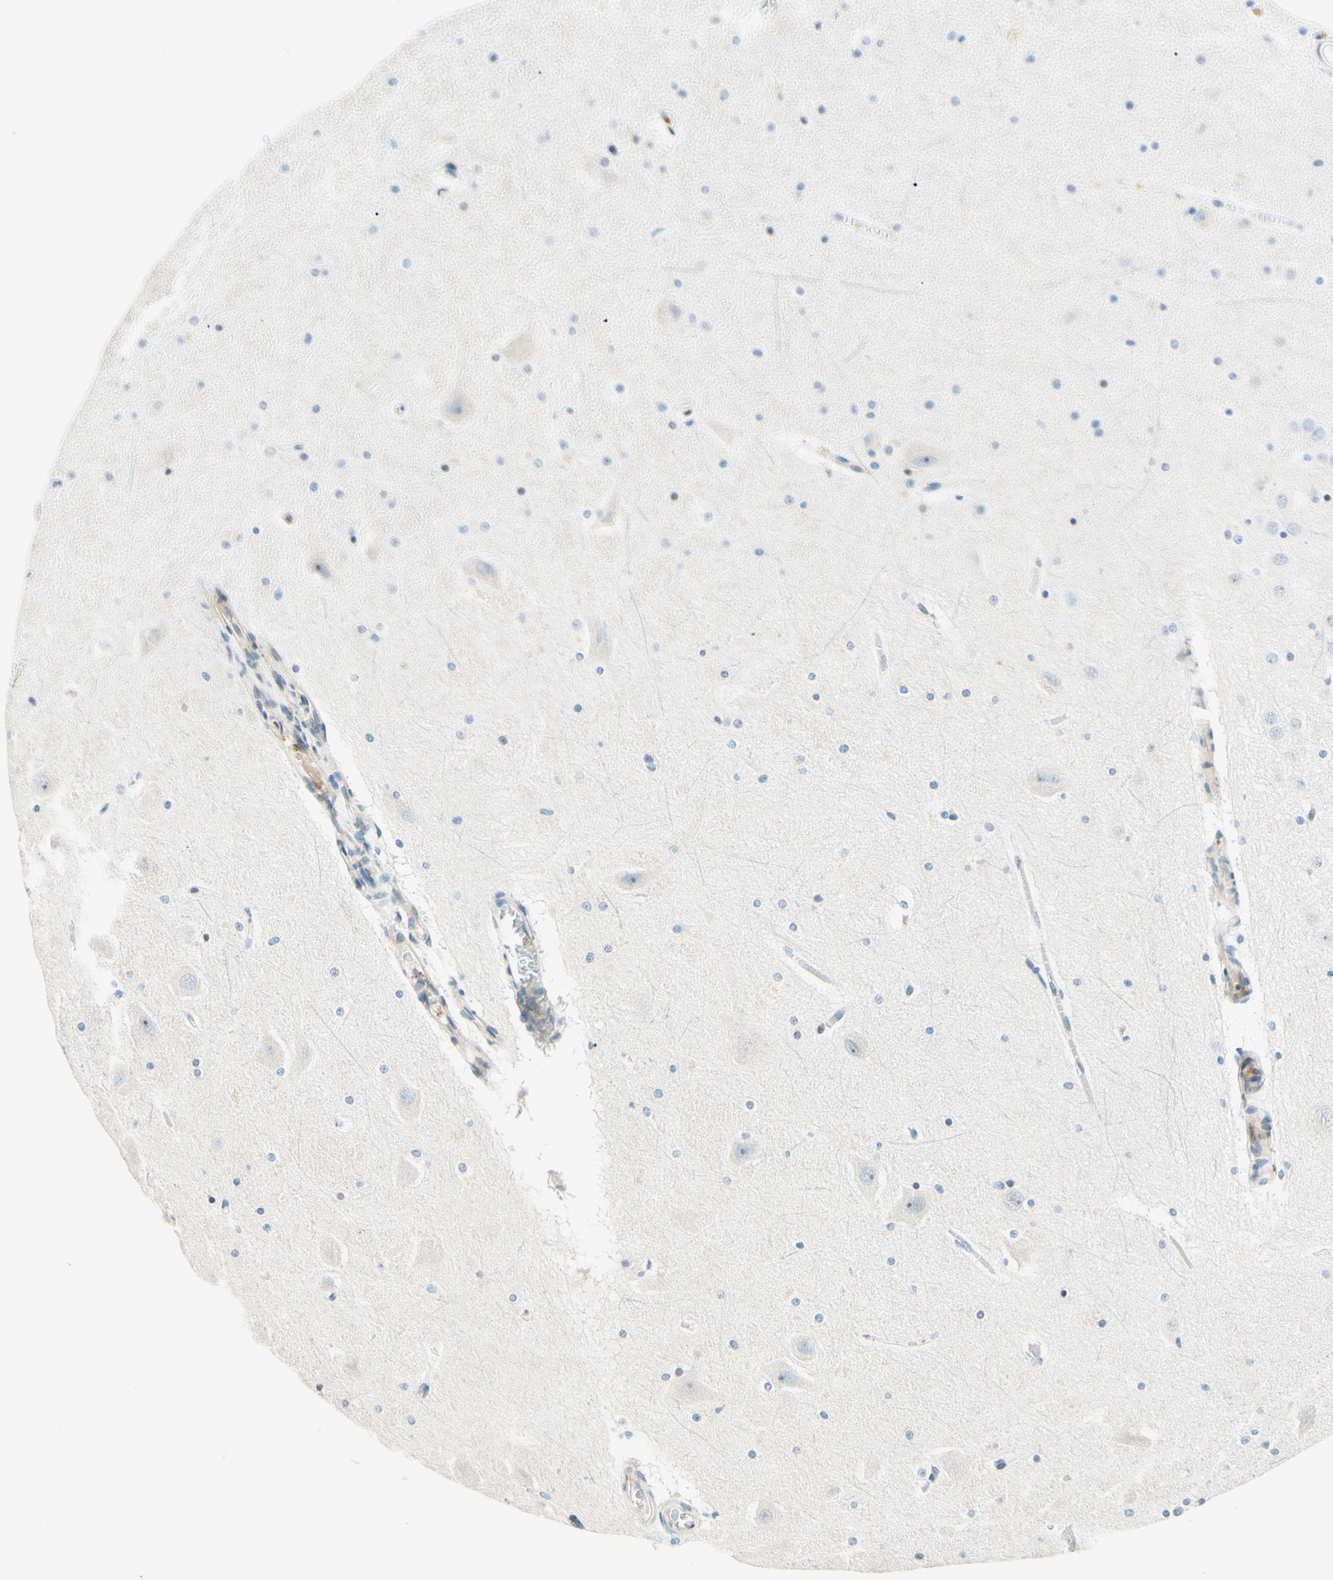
{"staining": {"intensity": "negative", "quantity": "none", "location": "none"}, "tissue": "hippocampus", "cell_type": "Glial cells", "image_type": "normal", "snomed": [{"axis": "morphology", "description": "Normal tissue, NOS"}, {"axis": "topography", "description": "Hippocampus"}], "caption": "High magnification brightfield microscopy of unremarkable hippocampus stained with DAB (brown) and counterstained with hematoxylin (blue): glial cells show no significant expression.", "gene": "TAOK2", "patient": {"sex": "male", "age": 45}}